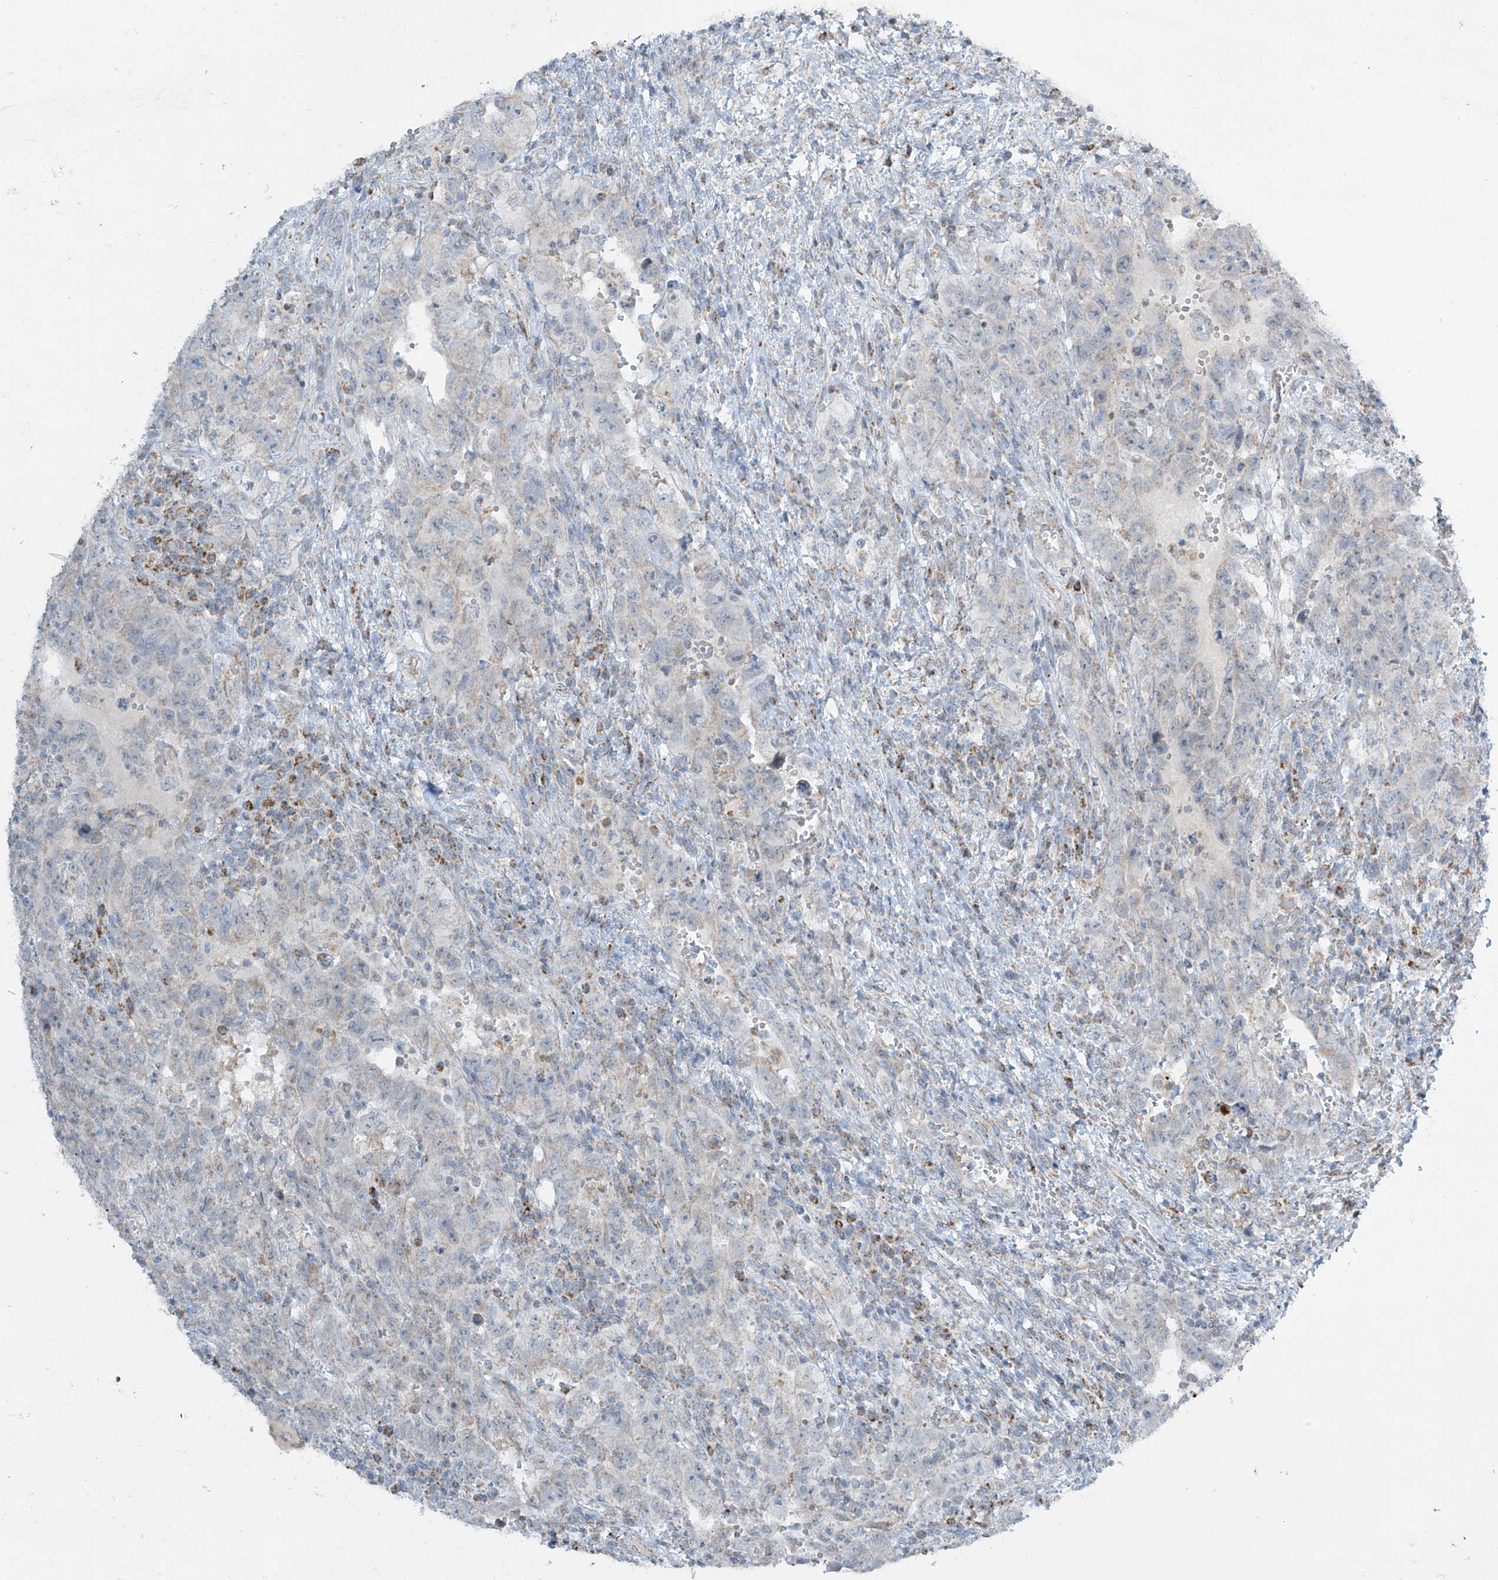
{"staining": {"intensity": "negative", "quantity": "none", "location": "none"}, "tissue": "testis cancer", "cell_type": "Tumor cells", "image_type": "cancer", "snomed": [{"axis": "morphology", "description": "Carcinoma, Embryonal, NOS"}, {"axis": "topography", "description": "Testis"}], "caption": "The histopathology image reveals no significant expression in tumor cells of testis cancer. (DAB (3,3'-diaminobenzidine) immunohistochemistry (IHC) visualized using brightfield microscopy, high magnification).", "gene": "SMDT1", "patient": {"sex": "male", "age": 26}}